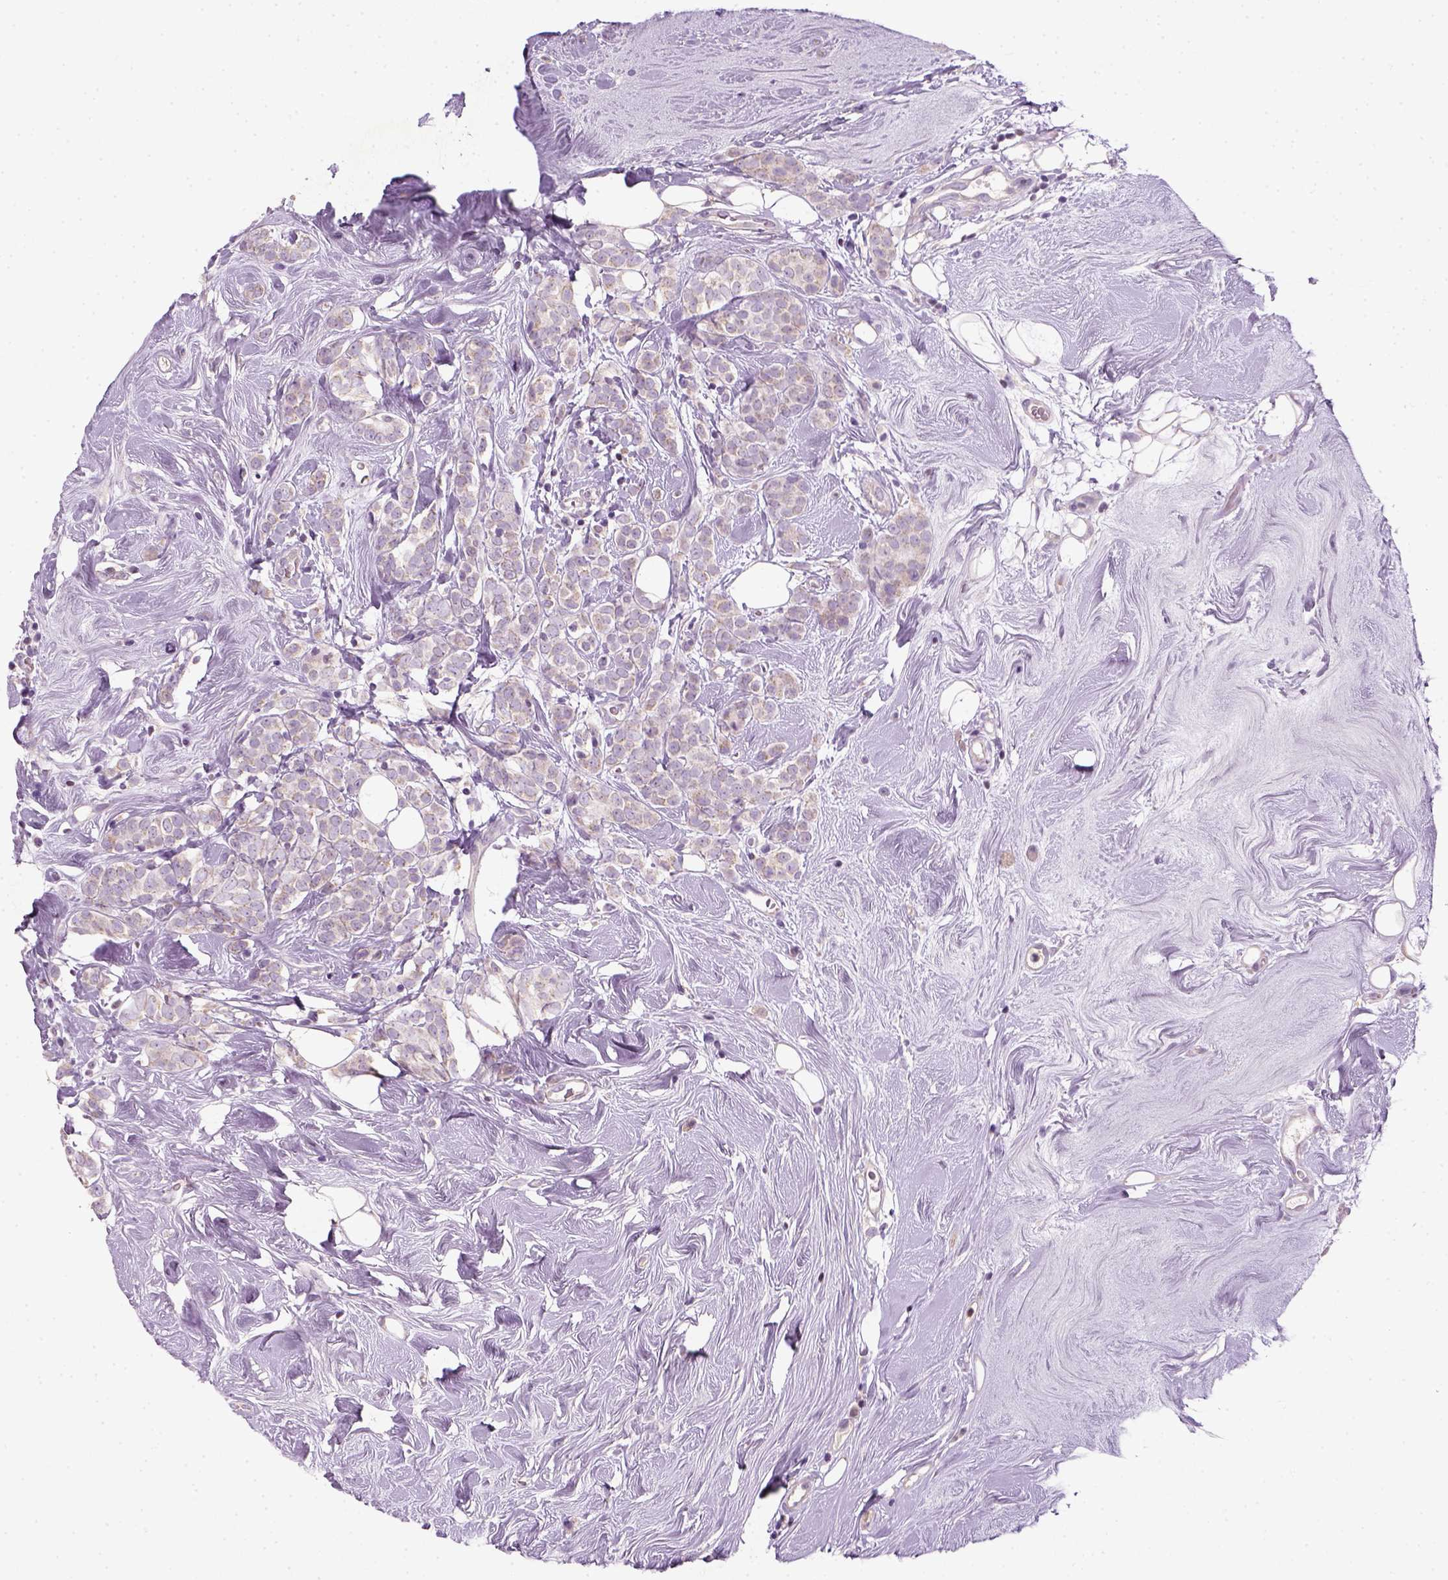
{"staining": {"intensity": "weak", "quantity": ">75%", "location": "cytoplasmic/membranous"}, "tissue": "breast cancer", "cell_type": "Tumor cells", "image_type": "cancer", "snomed": [{"axis": "morphology", "description": "Lobular carcinoma"}, {"axis": "topography", "description": "Breast"}], "caption": "Tumor cells exhibit low levels of weak cytoplasmic/membranous staining in approximately >75% of cells in breast cancer.", "gene": "NUDT6", "patient": {"sex": "female", "age": 49}}